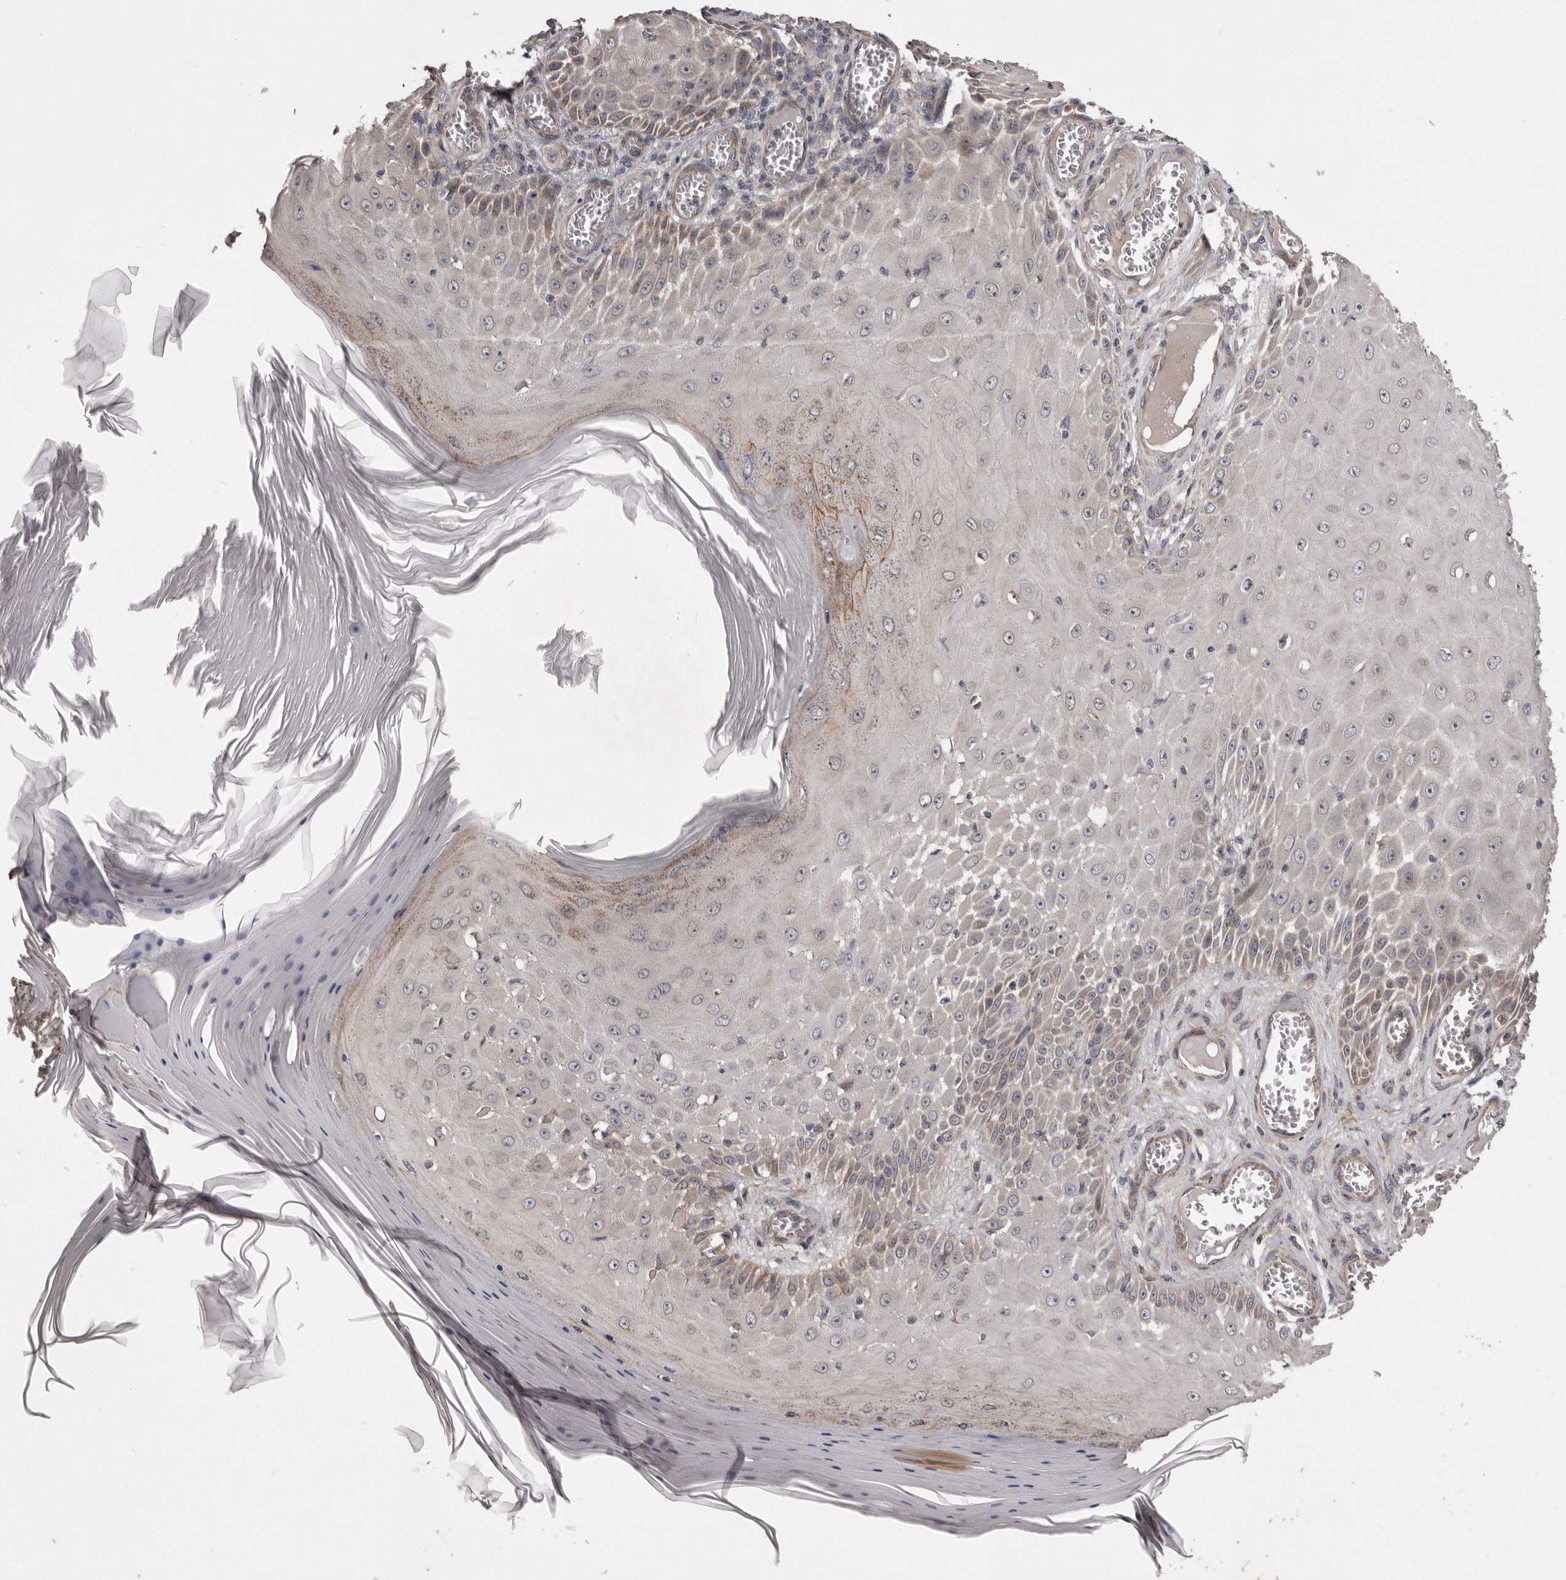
{"staining": {"intensity": "weak", "quantity": "25%-75%", "location": "cytoplasmic/membranous"}, "tissue": "skin cancer", "cell_type": "Tumor cells", "image_type": "cancer", "snomed": [{"axis": "morphology", "description": "Squamous cell carcinoma, NOS"}, {"axis": "topography", "description": "Skin"}], "caption": "A brown stain highlights weak cytoplasmic/membranous expression of a protein in human squamous cell carcinoma (skin) tumor cells.", "gene": "ARMCX1", "patient": {"sex": "female", "age": 73}}